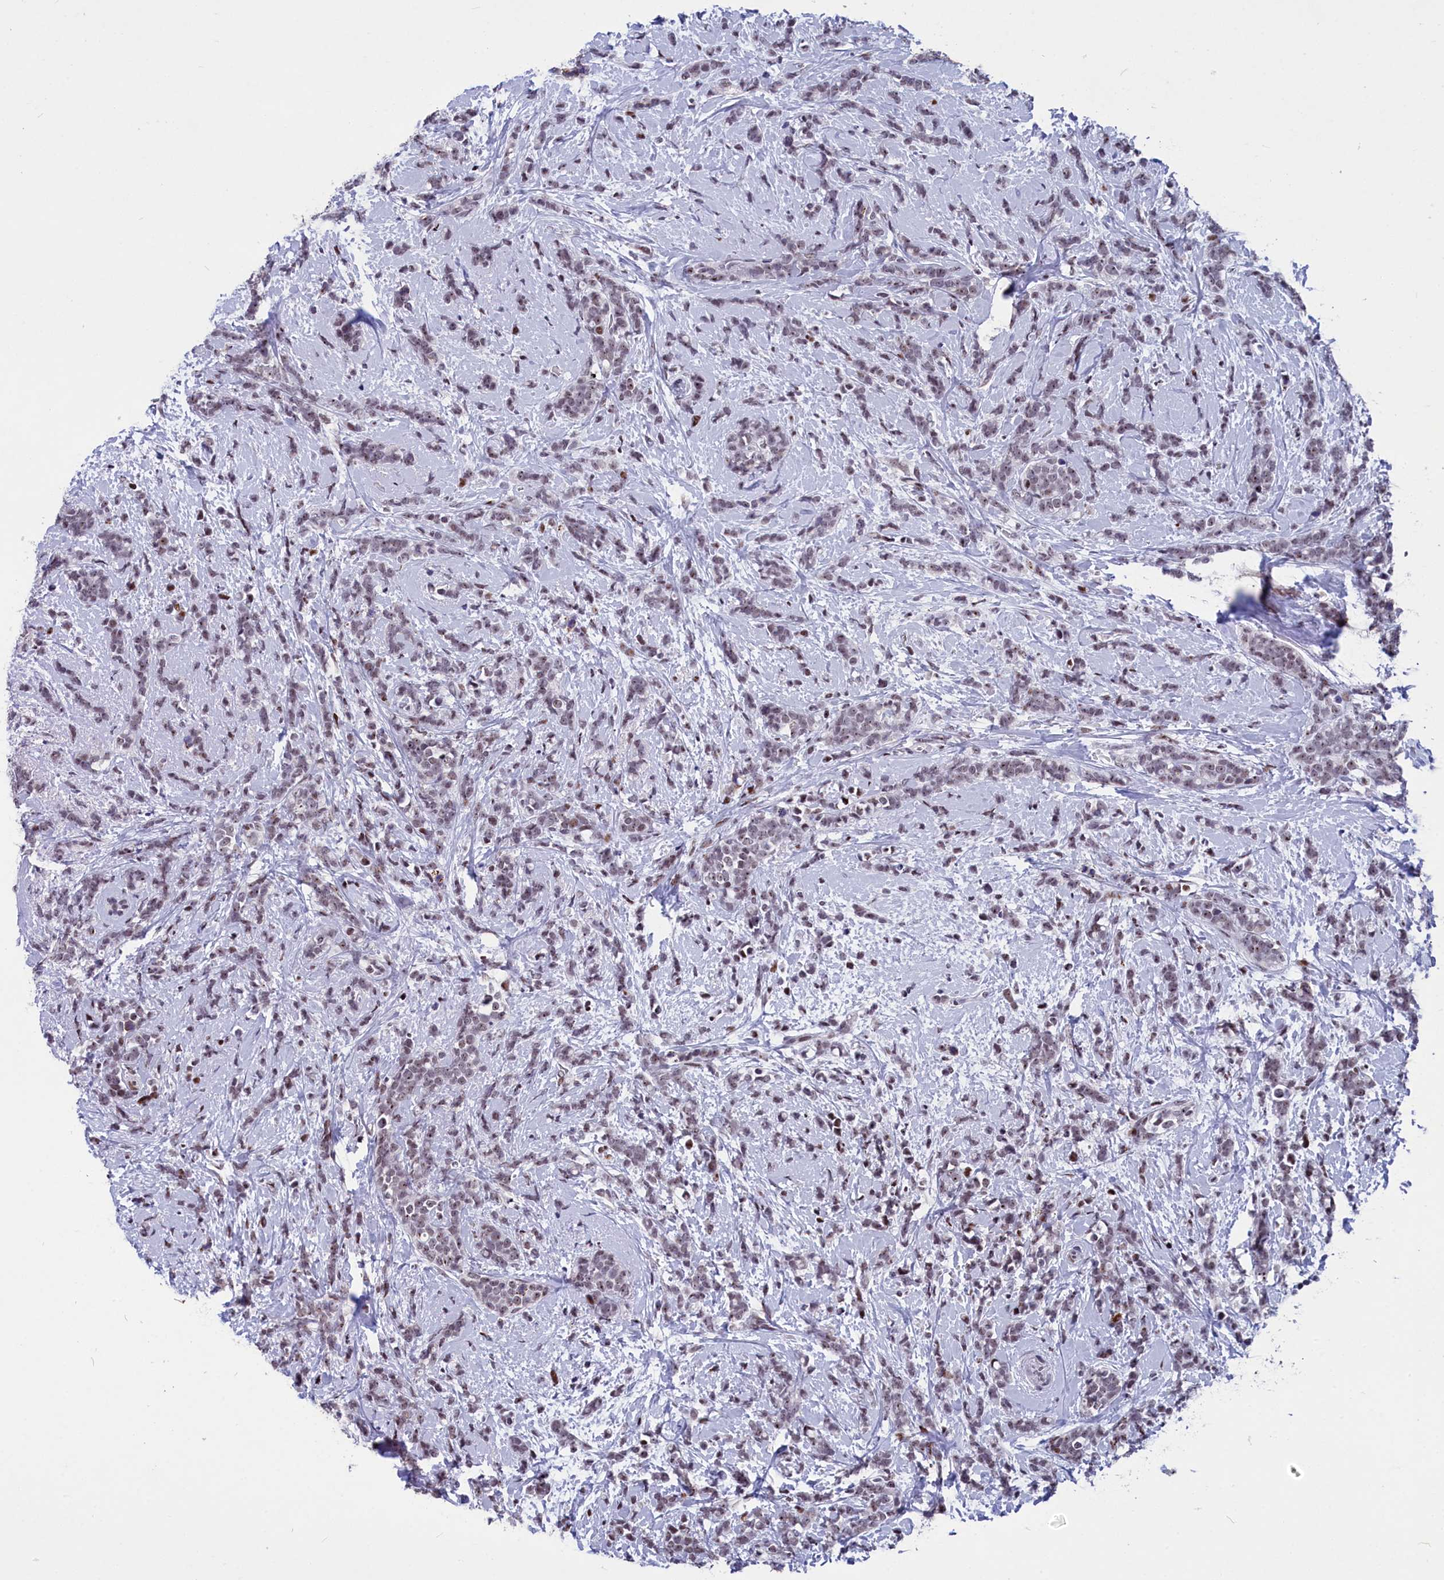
{"staining": {"intensity": "weak", "quantity": "<25%", "location": "nuclear"}, "tissue": "breast cancer", "cell_type": "Tumor cells", "image_type": "cancer", "snomed": [{"axis": "morphology", "description": "Lobular carcinoma"}, {"axis": "topography", "description": "Breast"}], "caption": "Breast cancer (lobular carcinoma) stained for a protein using immunohistochemistry (IHC) shows no staining tumor cells.", "gene": "NSA2", "patient": {"sex": "female", "age": 58}}